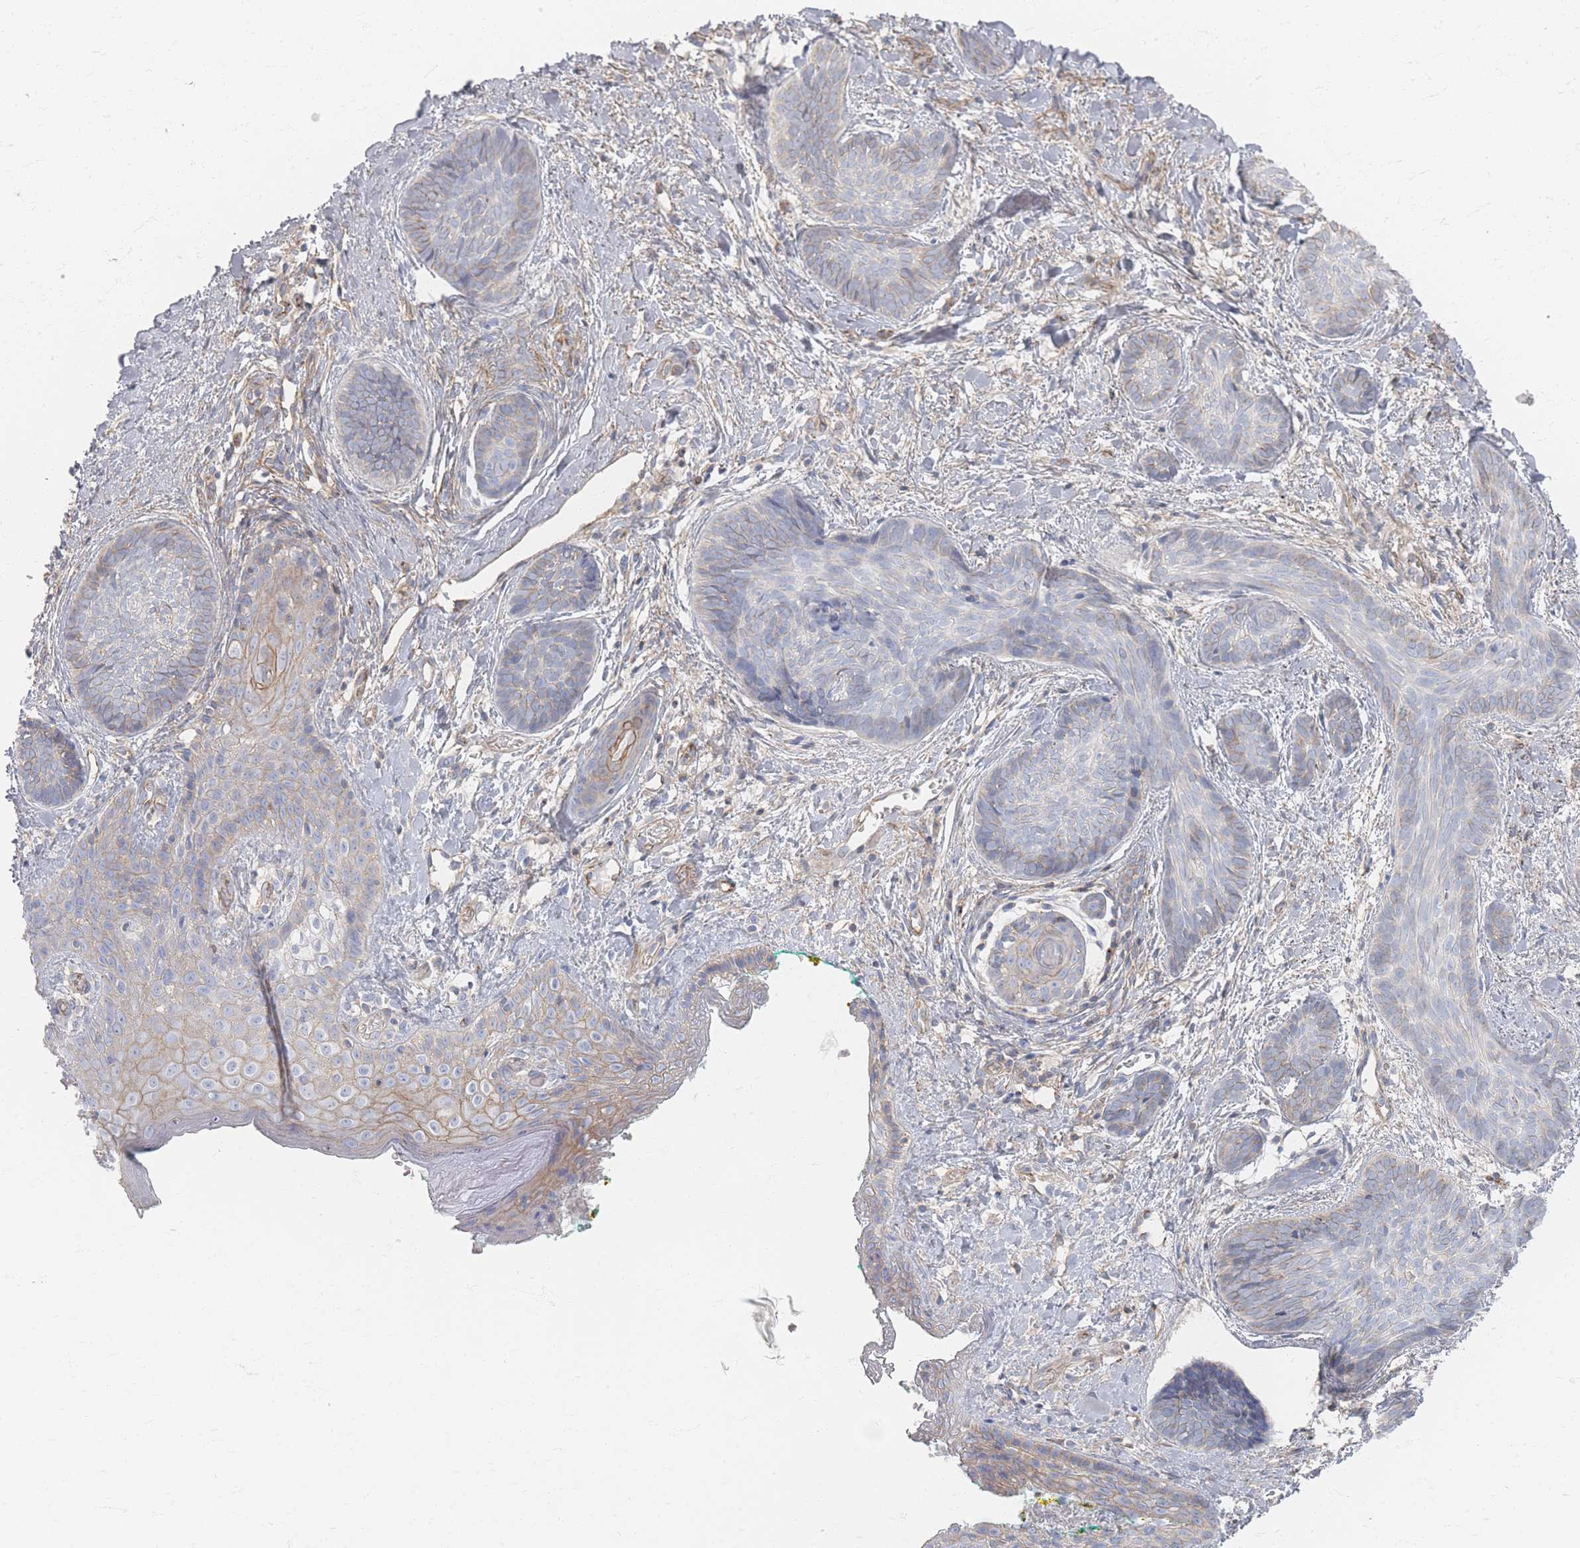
{"staining": {"intensity": "weak", "quantity": "<25%", "location": "cytoplasmic/membranous"}, "tissue": "skin cancer", "cell_type": "Tumor cells", "image_type": "cancer", "snomed": [{"axis": "morphology", "description": "Basal cell carcinoma"}, {"axis": "topography", "description": "Skin"}], "caption": "A histopathology image of skin cancer (basal cell carcinoma) stained for a protein shows no brown staining in tumor cells.", "gene": "GNB1", "patient": {"sex": "female", "age": 81}}